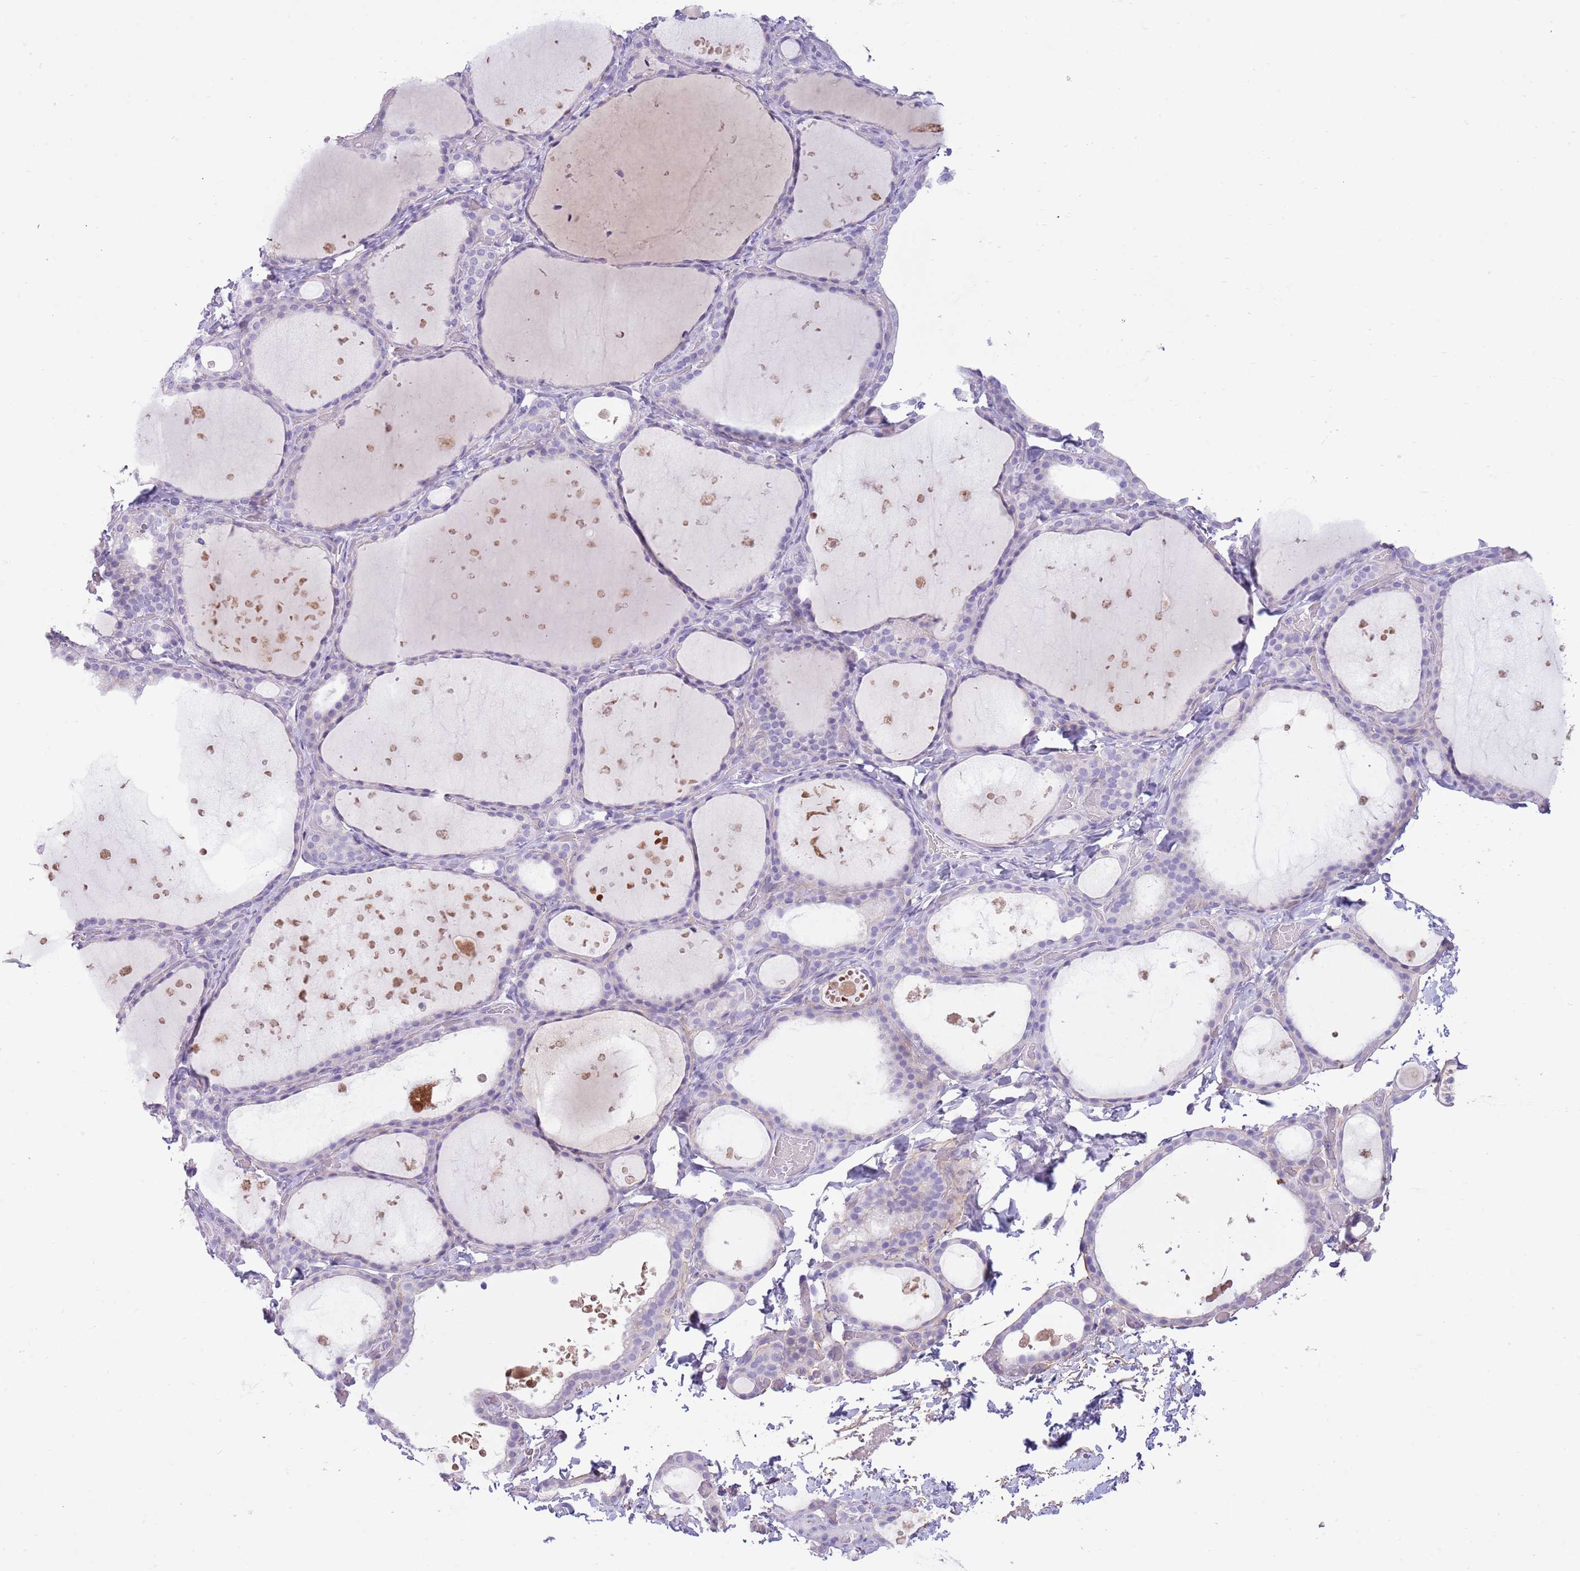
{"staining": {"intensity": "negative", "quantity": "none", "location": "none"}, "tissue": "thyroid gland", "cell_type": "Glandular cells", "image_type": "normal", "snomed": [{"axis": "morphology", "description": "Normal tissue, NOS"}, {"axis": "topography", "description": "Thyroid gland"}], "caption": "The micrograph reveals no staining of glandular cells in unremarkable thyroid gland. The staining is performed using DAB brown chromogen with nuclei counter-stained in using hematoxylin.", "gene": "TOX2", "patient": {"sex": "female", "age": 44}}